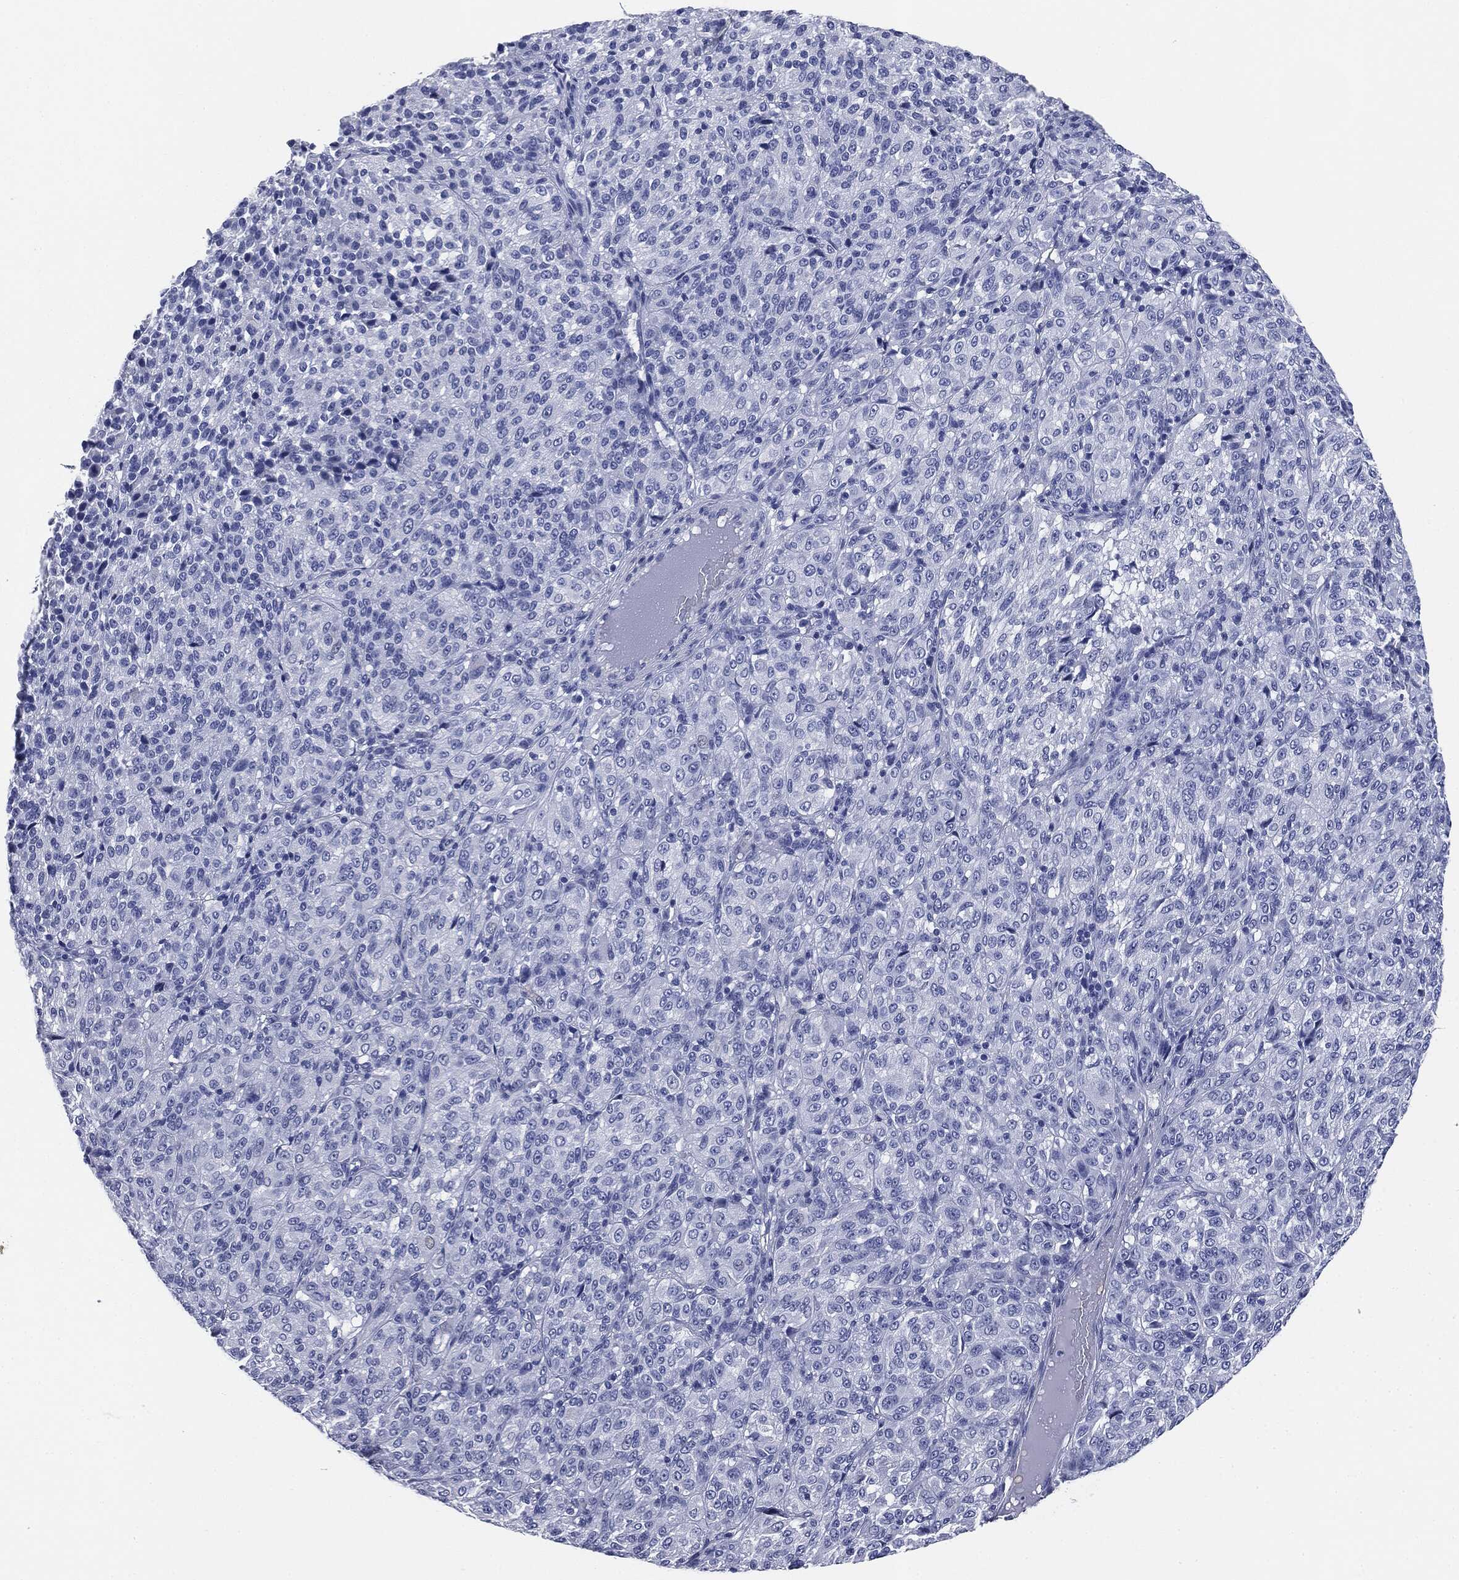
{"staining": {"intensity": "negative", "quantity": "none", "location": "none"}, "tissue": "melanoma", "cell_type": "Tumor cells", "image_type": "cancer", "snomed": [{"axis": "morphology", "description": "Malignant melanoma, Metastatic site"}, {"axis": "topography", "description": "Brain"}], "caption": "A histopathology image of human melanoma is negative for staining in tumor cells. (Stains: DAB IHC with hematoxylin counter stain, Microscopy: brightfield microscopy at high magnification).", "gene": "ATP2A1", "patient": {"sex": "female", "age": 56}}